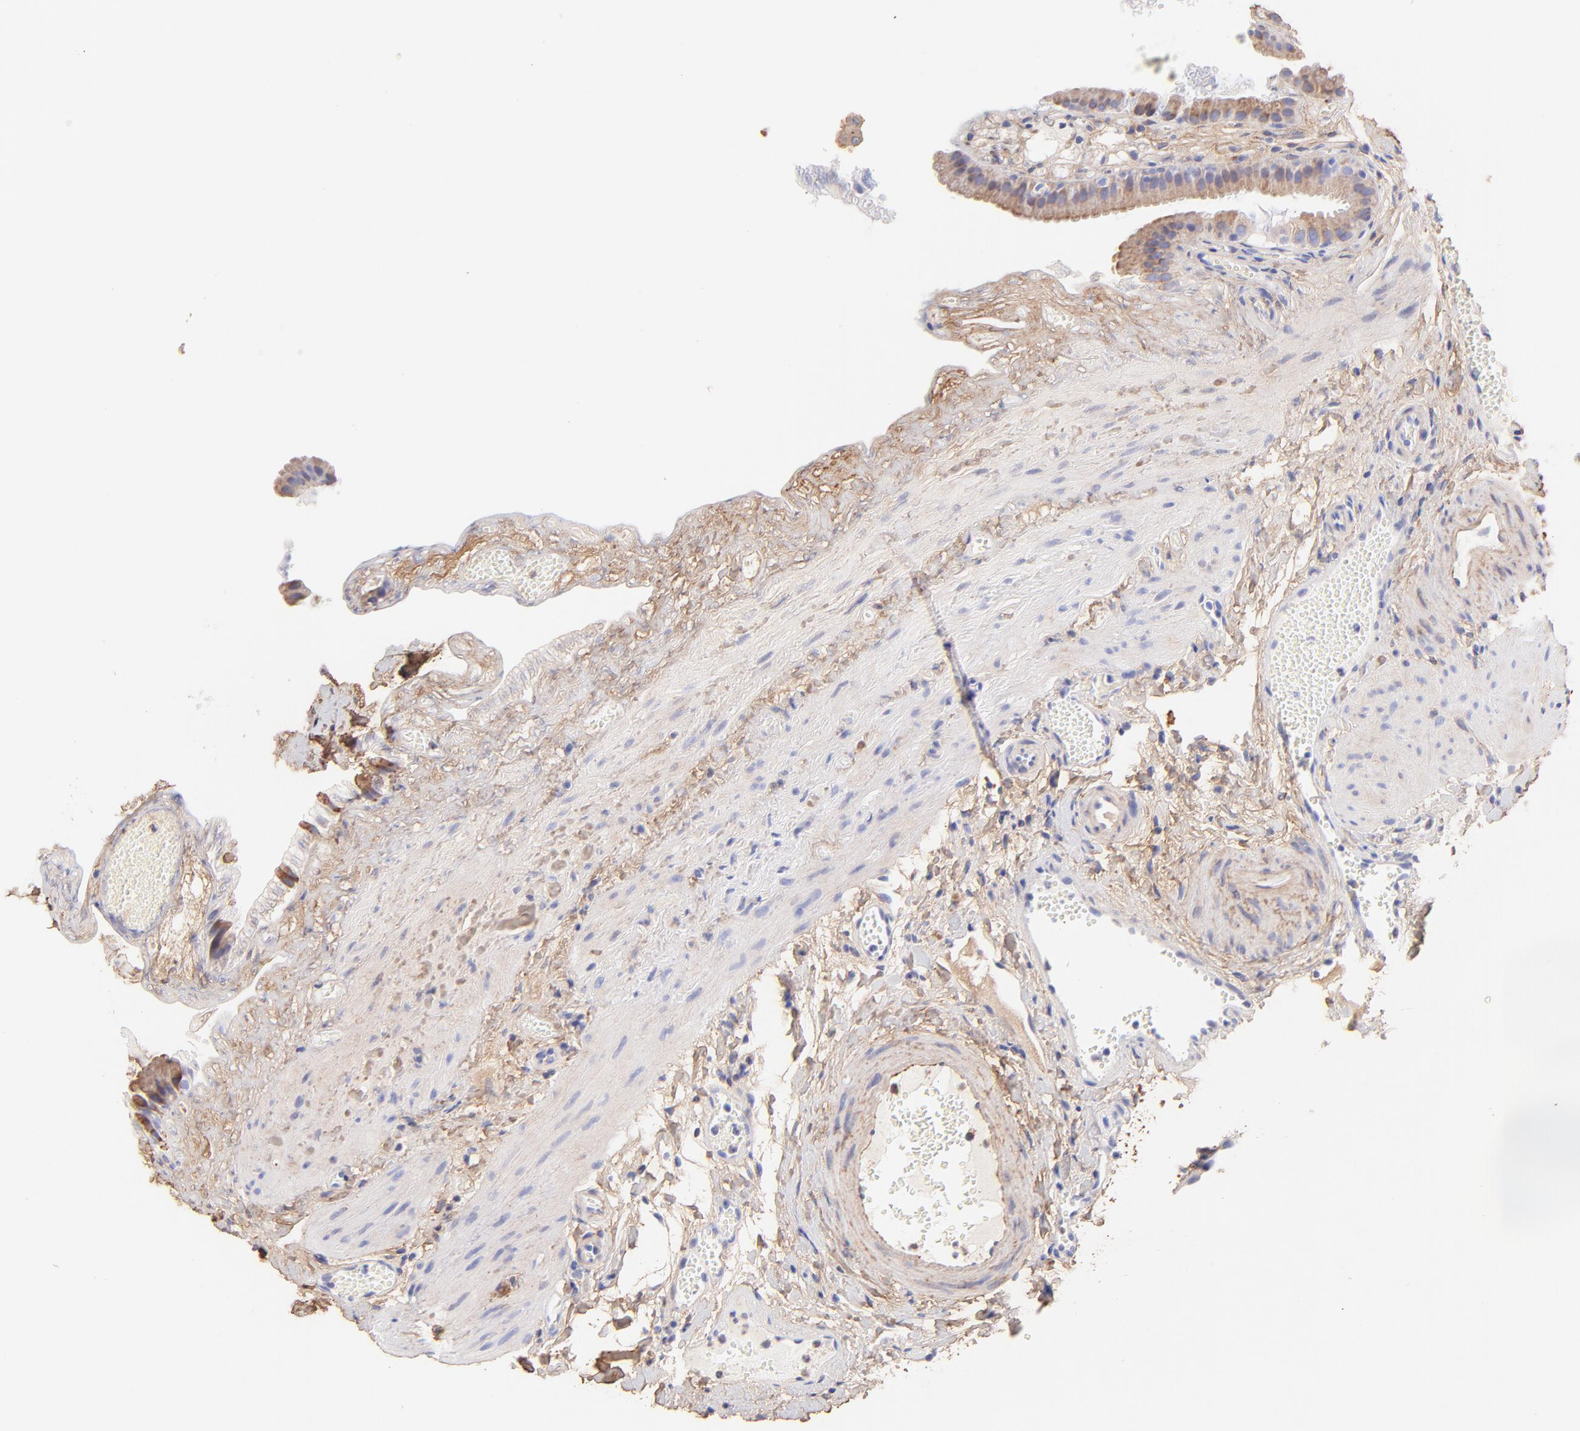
{"staining": {"intensity": "moderate", "quantity": ">75%", "location": "cytoplasmic/membranous"}, "tissue": "gallbladder", "cell_type": "Glandular cells", "image_type": "normal", "snomed": [{"axis": "morphology", "description": "Normal tissue, NOS"}, {"axis": "topography", "description": "Gallbladder"}], "caption": "This is an image of immunohistochemistry staining of benign gallbladder, which shows moderate positivity in the cytoplasmic/membranous of glandular cells.", "gene": "BGN", "patient": {"sex": "female", "age": 24}}